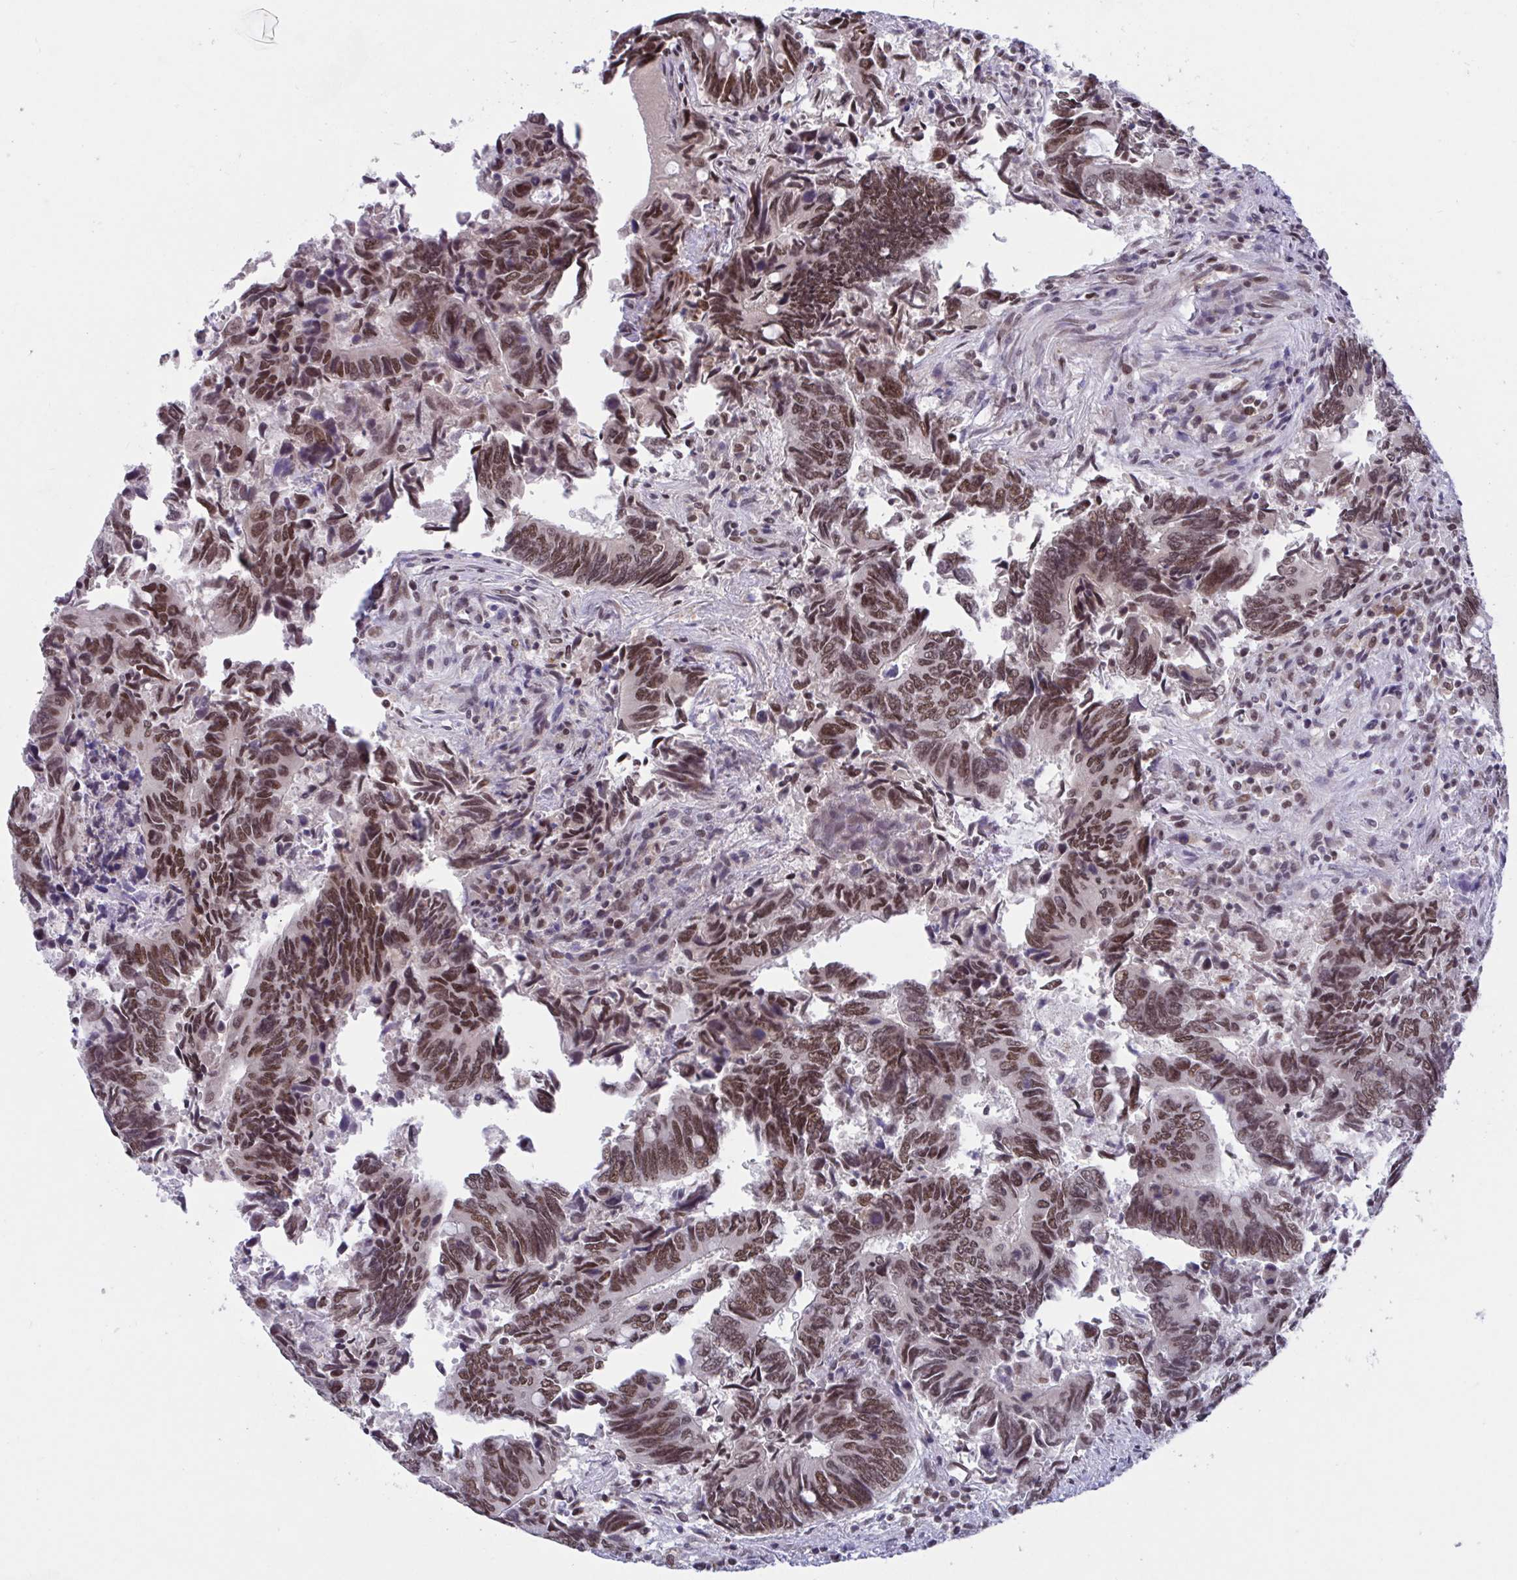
{"staining": {"intensity": "moderate", "quantity": ">75%", "location": "nuclear"}, "tissue": "colorectal cancer", "cell_type": "Tumor cells", "image_type": "cancer", "snomed": [{"axis": "morphology", "description": "Adenocarcinoma, NOS"}, {"axis": "topography", "description": "Colon"}], "caption": "Moderate nuclear protein positivity is present in about >75% of tumor cells in colorectal cancer (adenocarcinoma).", "gene": "PHF10", "patient": {"sex": "male", "age": 87}}